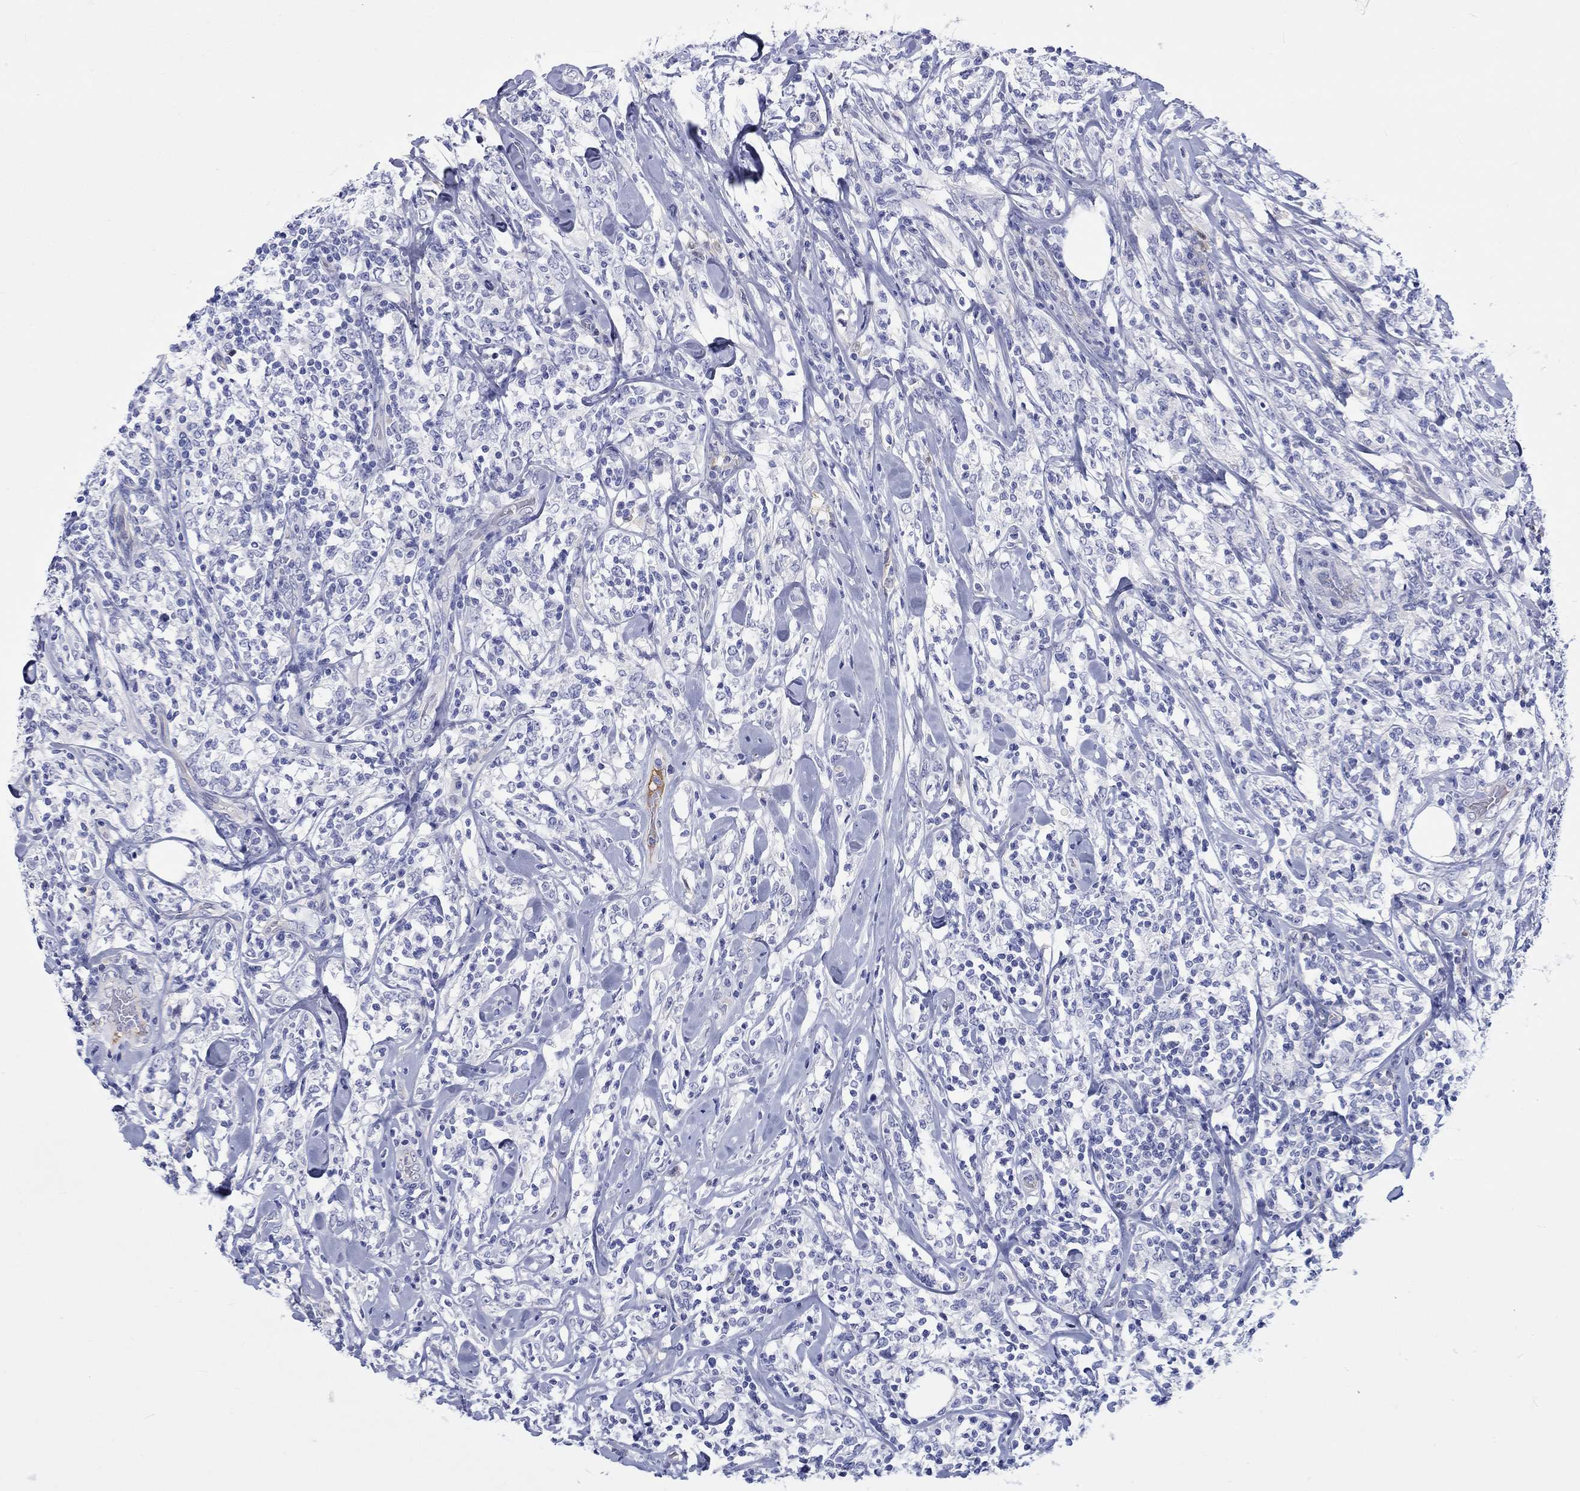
{"staining": {"intensity": "negative", "quantity": "none", "location": "none"}, "tissue": "lymphoma", "cell_type": "Tumor cells", "image_type": "cancer", "snomed": [{"axis": "morphology", "description": "Malignant lymphoma, non-Hodgkin's type, High grade"}, {"axis": "topography", "description": "Lymph node"}], "caption": "Lymphoma was stained to show a protein in brown. There is no significant positivity in tumor cells.", "gene": "CDY2B", "patient": {"sex": "female", "age": 84}}